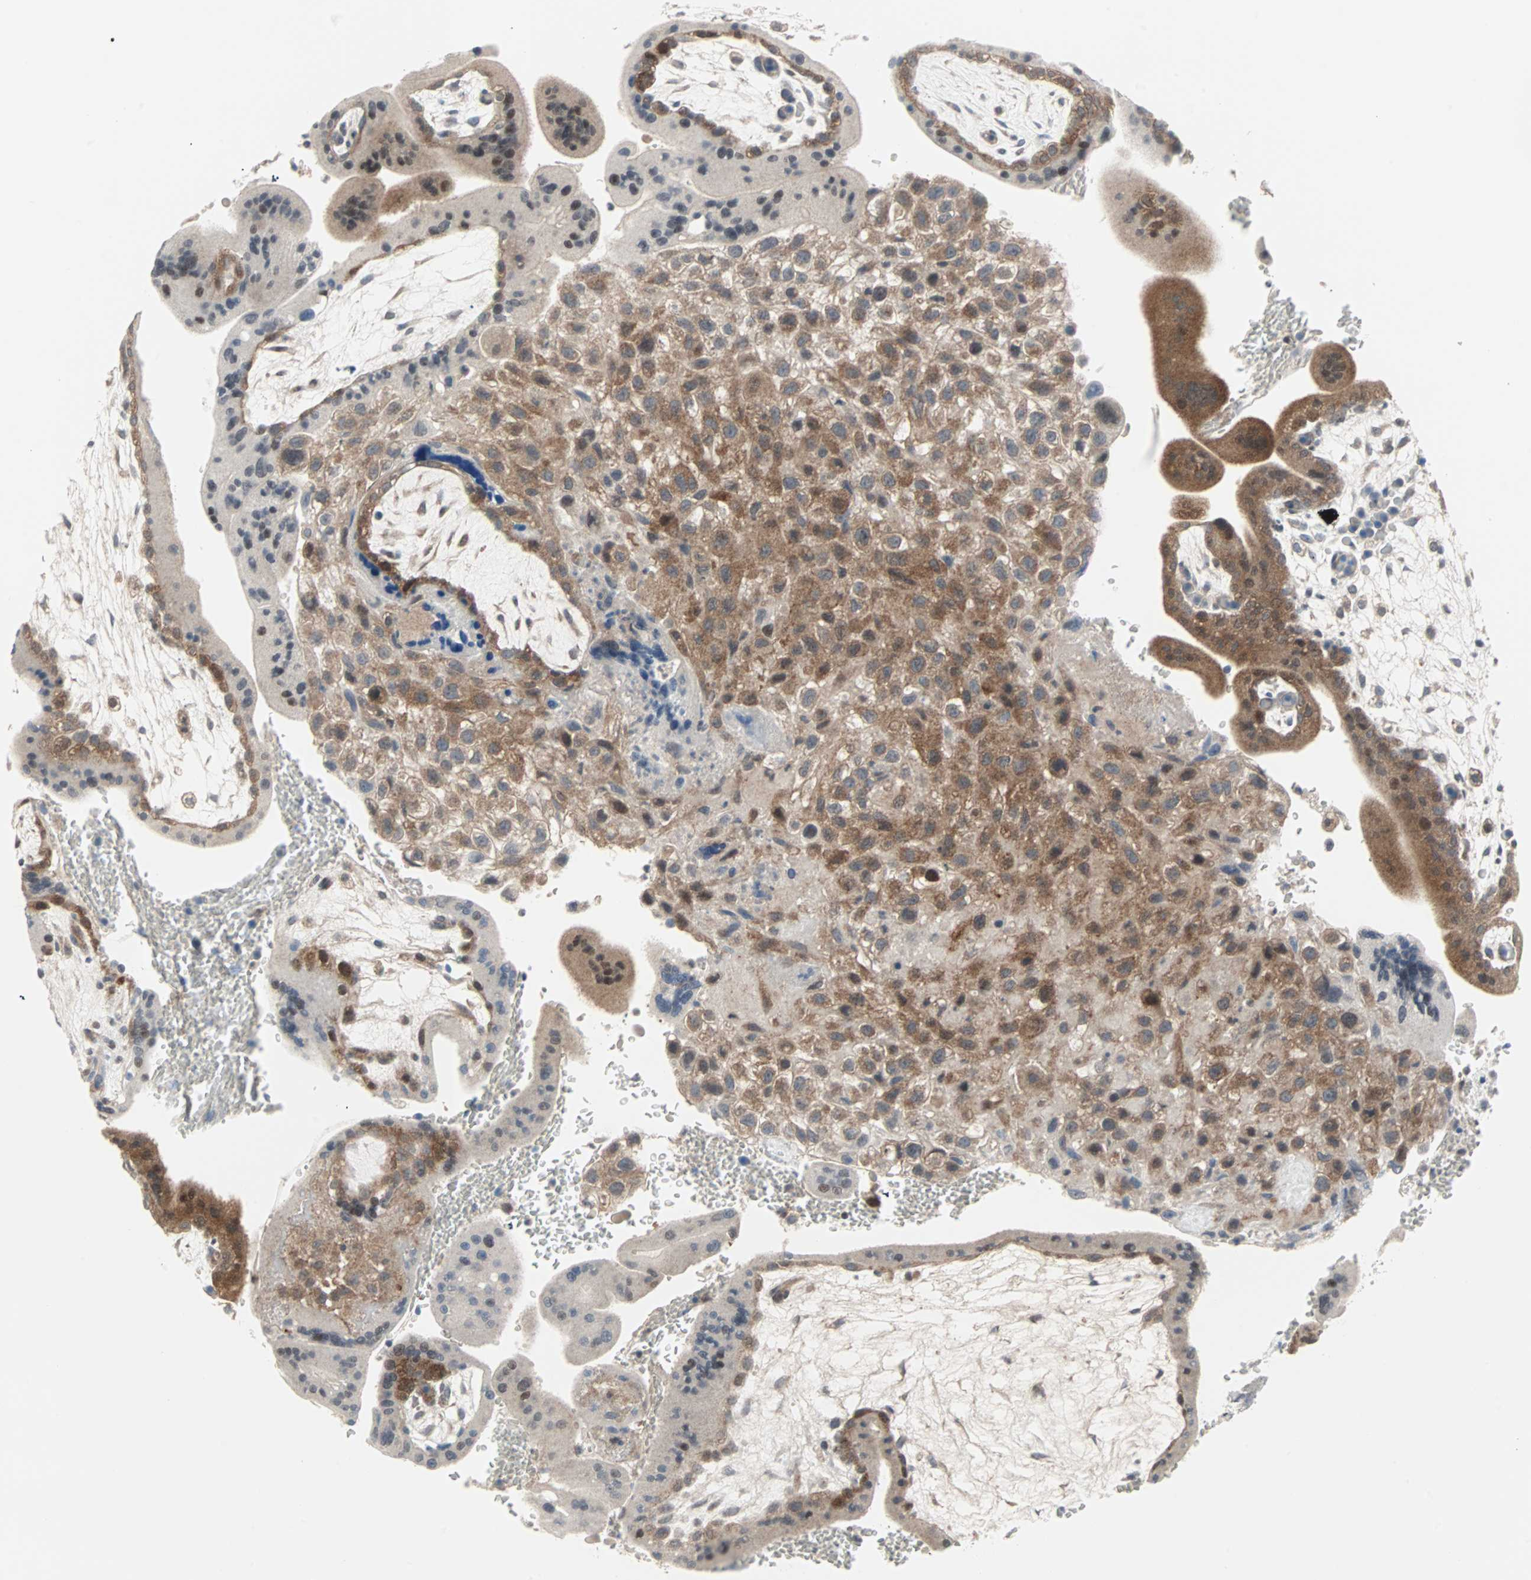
{"staining": {"intensity": "moderate", "quantity": ">75%", "location": "cytoplasmic/membranous"}, "tissue": "placenta", "cell_type": "Decidual cells", "image_type": "normal", "snomed": [{"axis": "morphology", "description": "Normal tissue, NOS"}, {"axis": "topography", "description": "Placenta"}], "caption": "An IHC photomicrograph of benign tissue is shown. Protein staining in brown shows moderate cytoplasmic/membranous positivity in placenta within decidual cells.", "gene": "CASP3", "patient": {"sex": "female", "age": 35}}